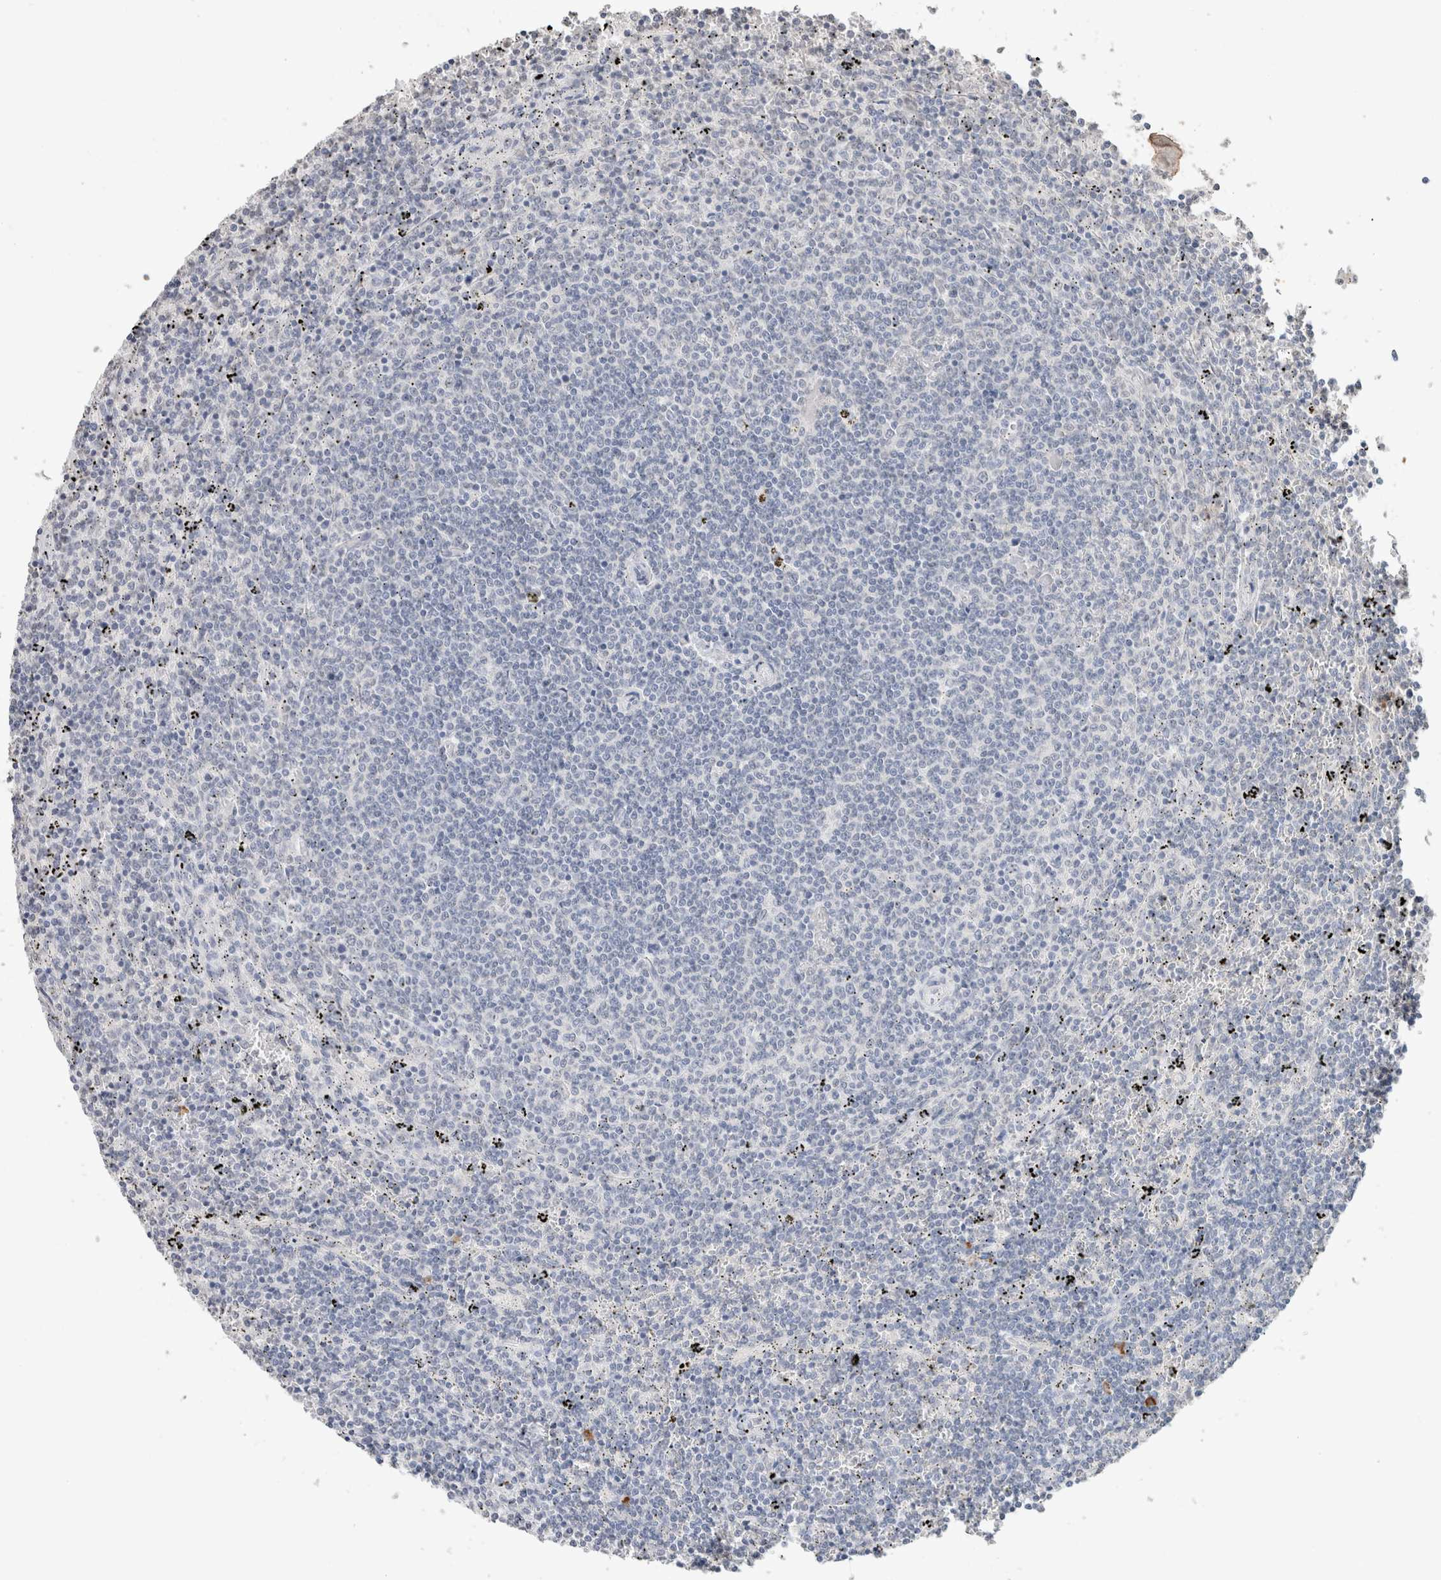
{"staining": {"intensity": "negative", "quantity": "none", "location": "none"}, "tissue": "lymphoma", "cell_type": "Tumor cells", "image_type": "cancer", "snomed": [{"axis": "morphology", "description": "Malignant lymphoma, non-Hodgkin's type, Low grade"}, {"axis": "topography", "description": "Spleen"}], "caption": "IHC image of neoplastic tissue: lymphoma stained with DAB shows no significant protein expression in tumor cells. (DAB (3,3'-diaminobenzidine) immunohistochemistry (IHC), high magnification).", "gene": "CD80", "patient": {"sex": "female", "age": 50}}